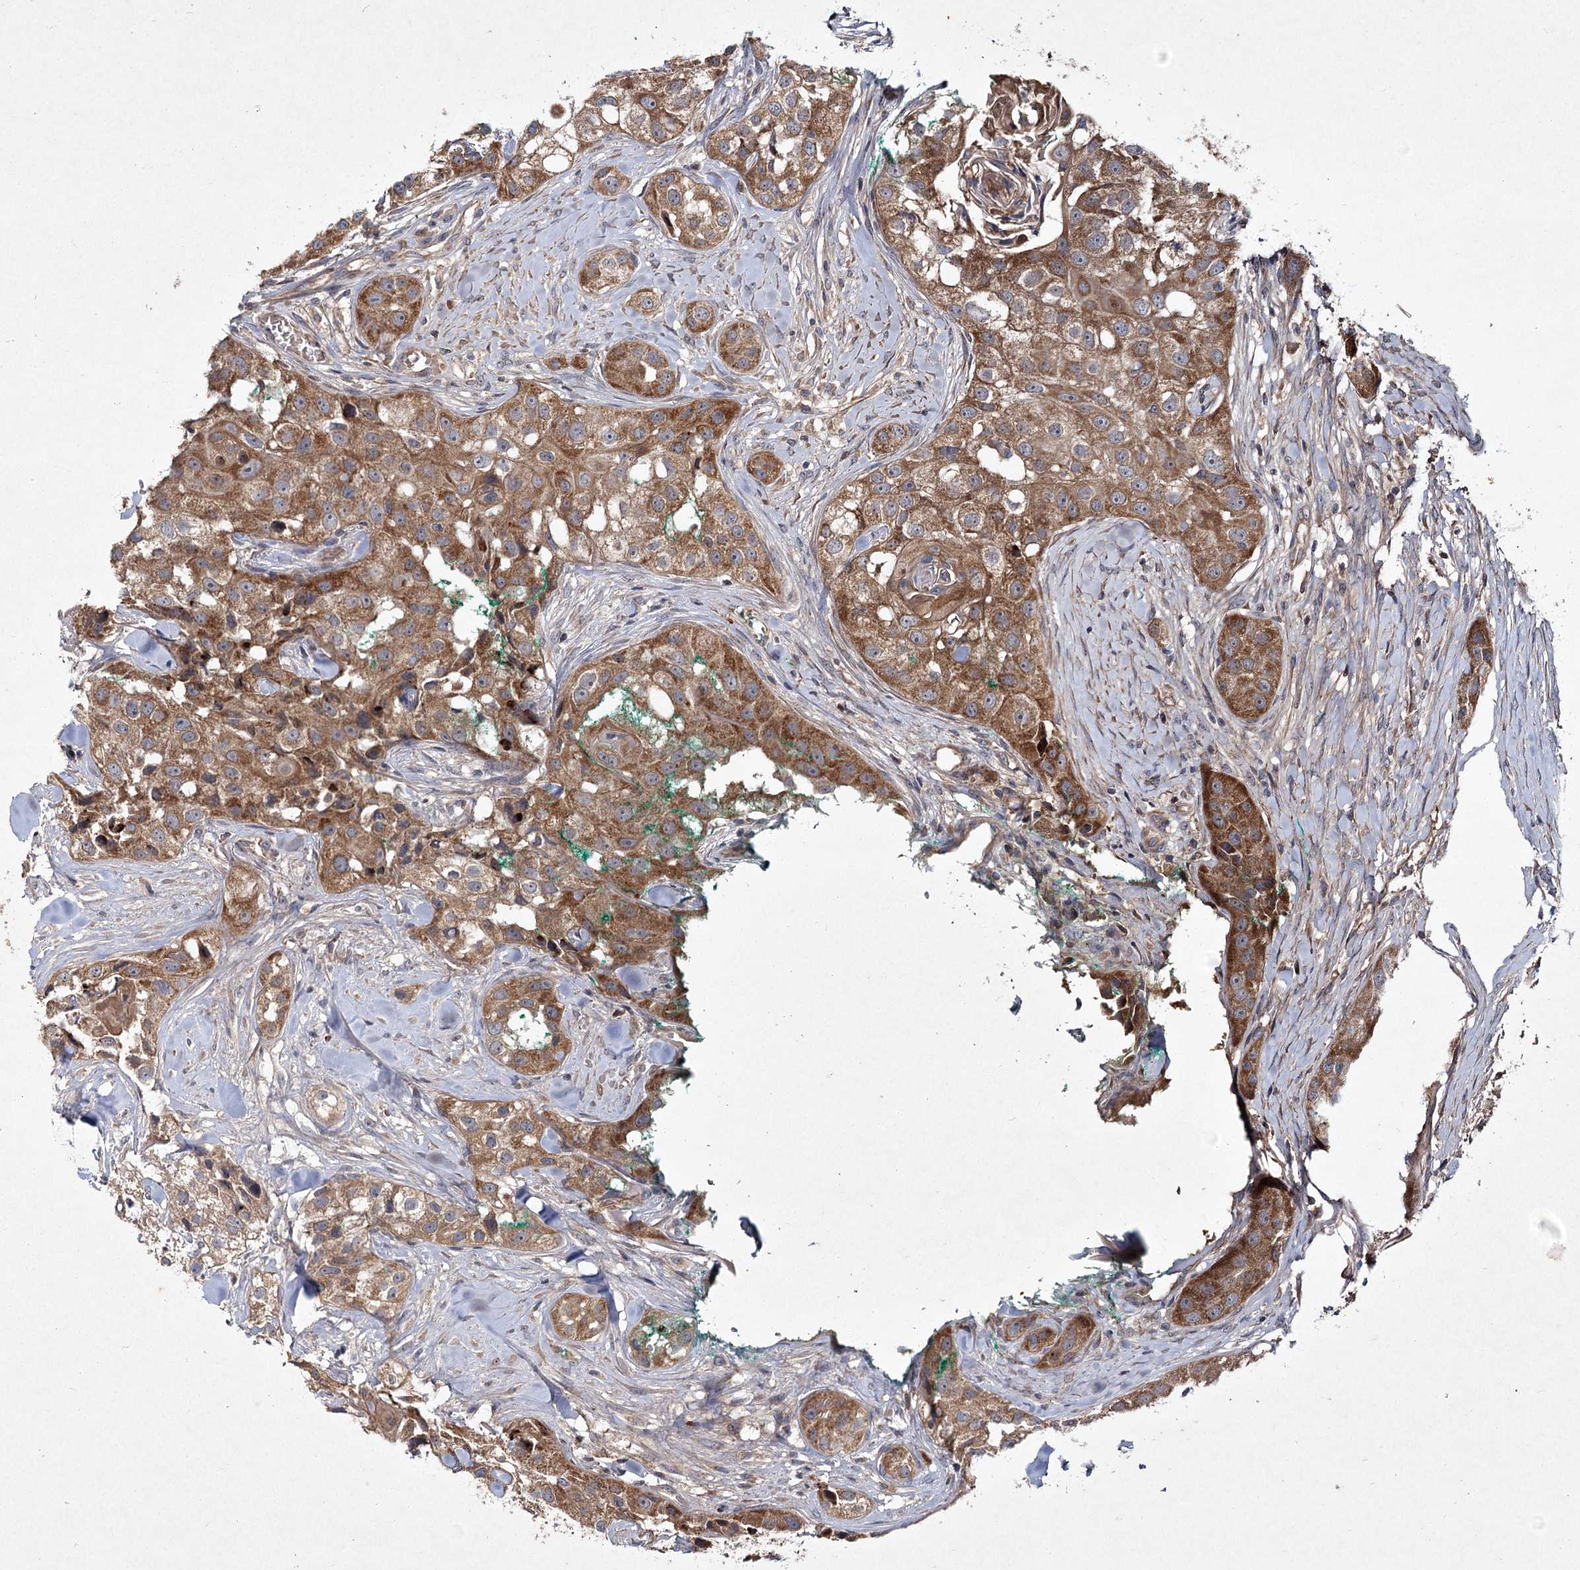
{"staining": {"intensity": "moderate", "quantity": ">75%", "location": "cytoplasmic/membranous"}, "tissue": "head and neck cancer", "cell_type": "Tumor cells", "image_type": "cancer", "snomed": [{"axis": "morphology", "description": "Normal tissue, NOS"}, {"axis": "morphology", "description": "Squamous cell carcinoma, NOS"}, {"axis": "topography", "description": "Skeletal muscle"}, {"axis": "topography", "description": "Head-Neck"}], "caption": "Head and neck cancer stained with a brown dye shows moderate cytoplasmic/membranous positive staining in approximately >75% of tumor cells.", "gene": "MFN1", "patient": {"sex": "male", "age": 51}}